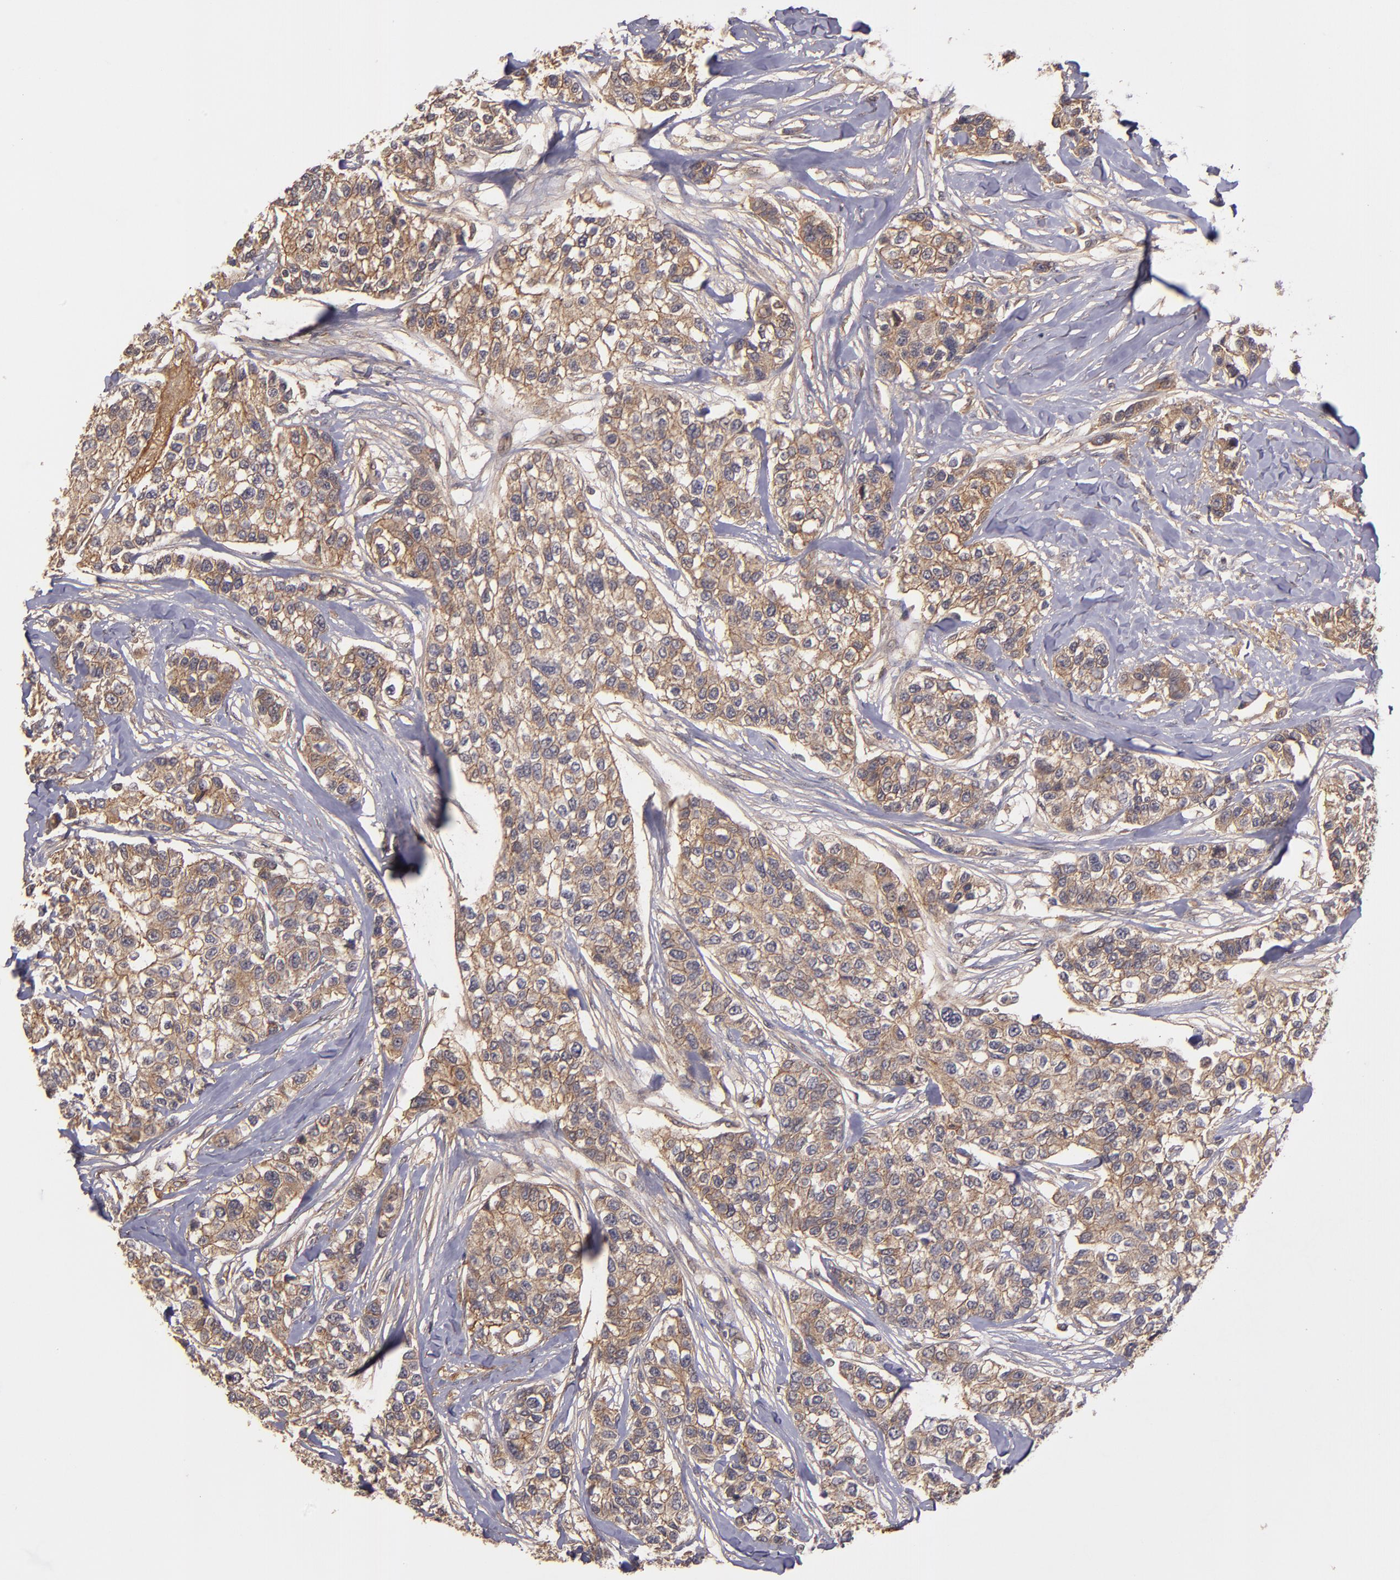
{"staining": {"intensity": "moderate", "quantity": ">75%", "location": "cytoplasmic/membranous"}, "tissue": "breast cancer", "cell_type": "Tumor cells", "image_type": "cancer", "snomed": [{"axis": "morphology", "description": "Duct carcinoma"}, {"axis": "topography", "description": "Breast"}], "caption": "A photomicrograph of breast cancer stained for a protein reveals moderate cytoplasmic/membranous brown staining in tumor cells.", "gene": "ZFYVE1", "patient": {"sex": "female", "age": 51}}